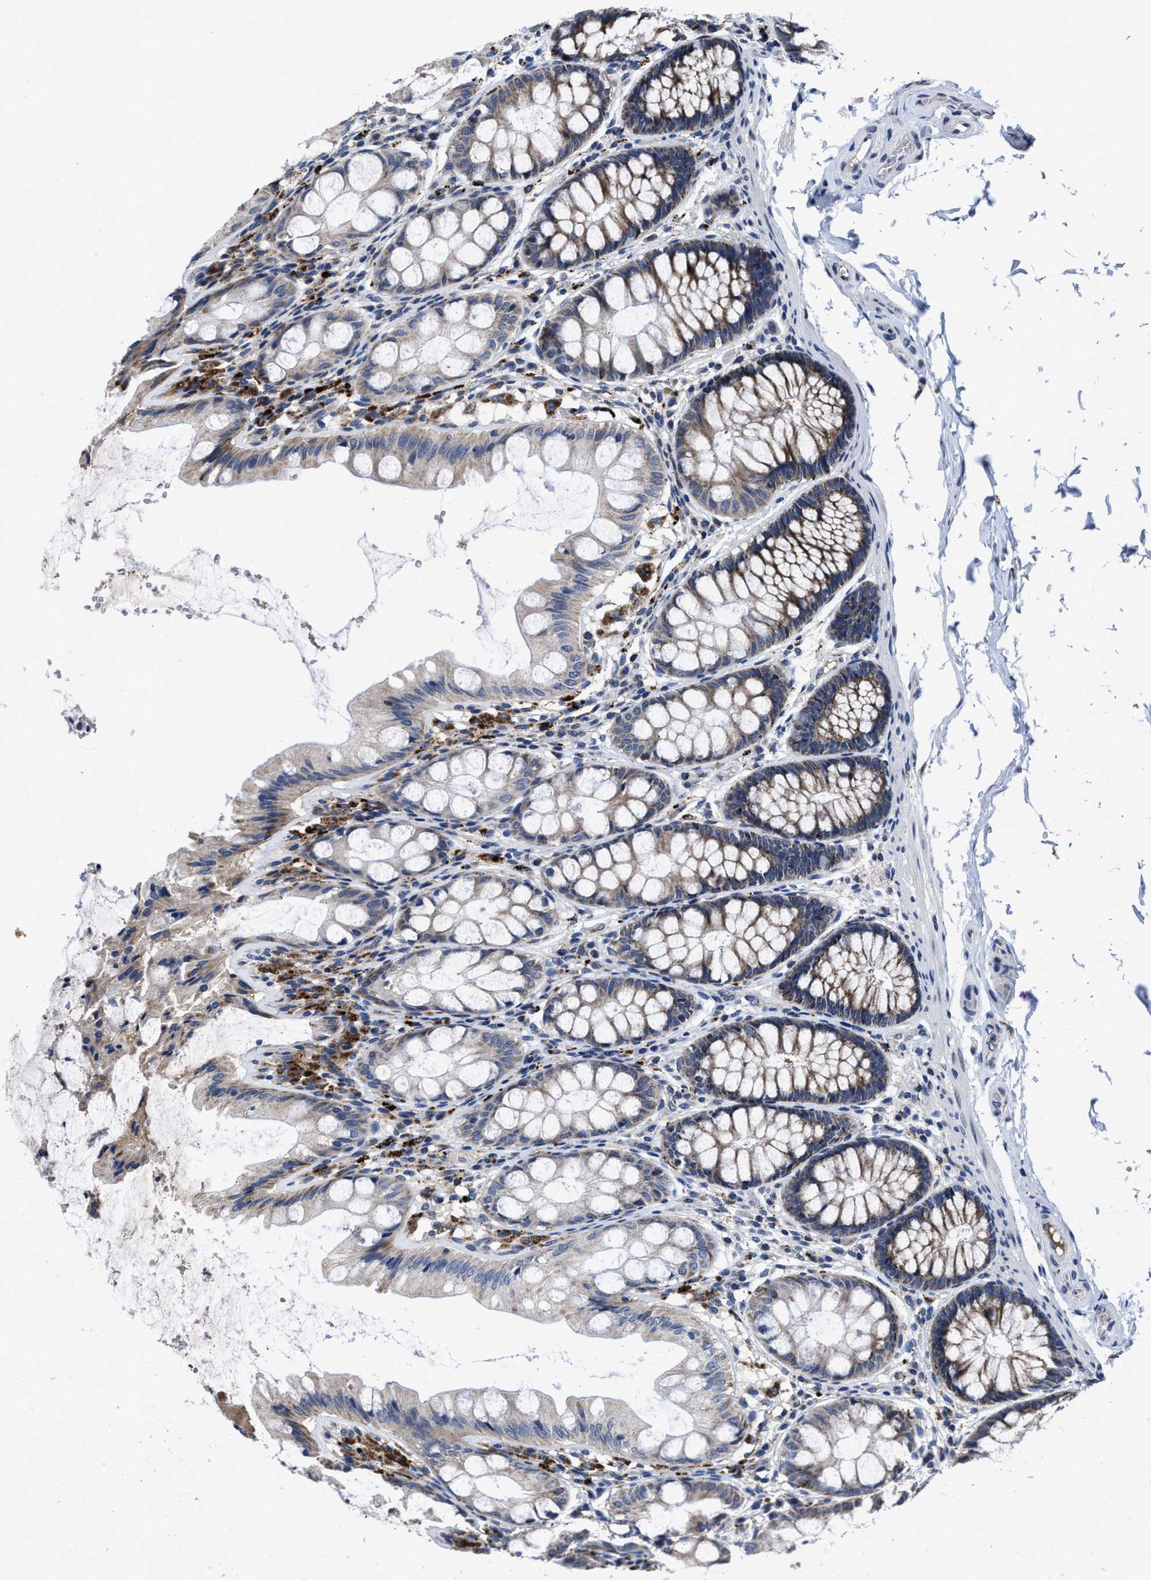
{"staining": {"intensity": "negative", "quantity": "none", "location": "none"}, "tissue": "colon", "cell_type": "Endothelial cells", "image_type": "normal", "snomed": [{"axis": "morphology", "description": "Normal tissue, NOS"}, {"axis": "topography", "description": "Colon"}], "caption": "Endothelial cells show no significant protein positivity in unremarkable colon. (Stains: DAB immunohistochemistry (IHC) with hematoxylin counter stain, Microscopy: brightfield microscopy at high magnification).", "gene": "CACNA1D", "patient": {"sex": "male", "age": 47}}